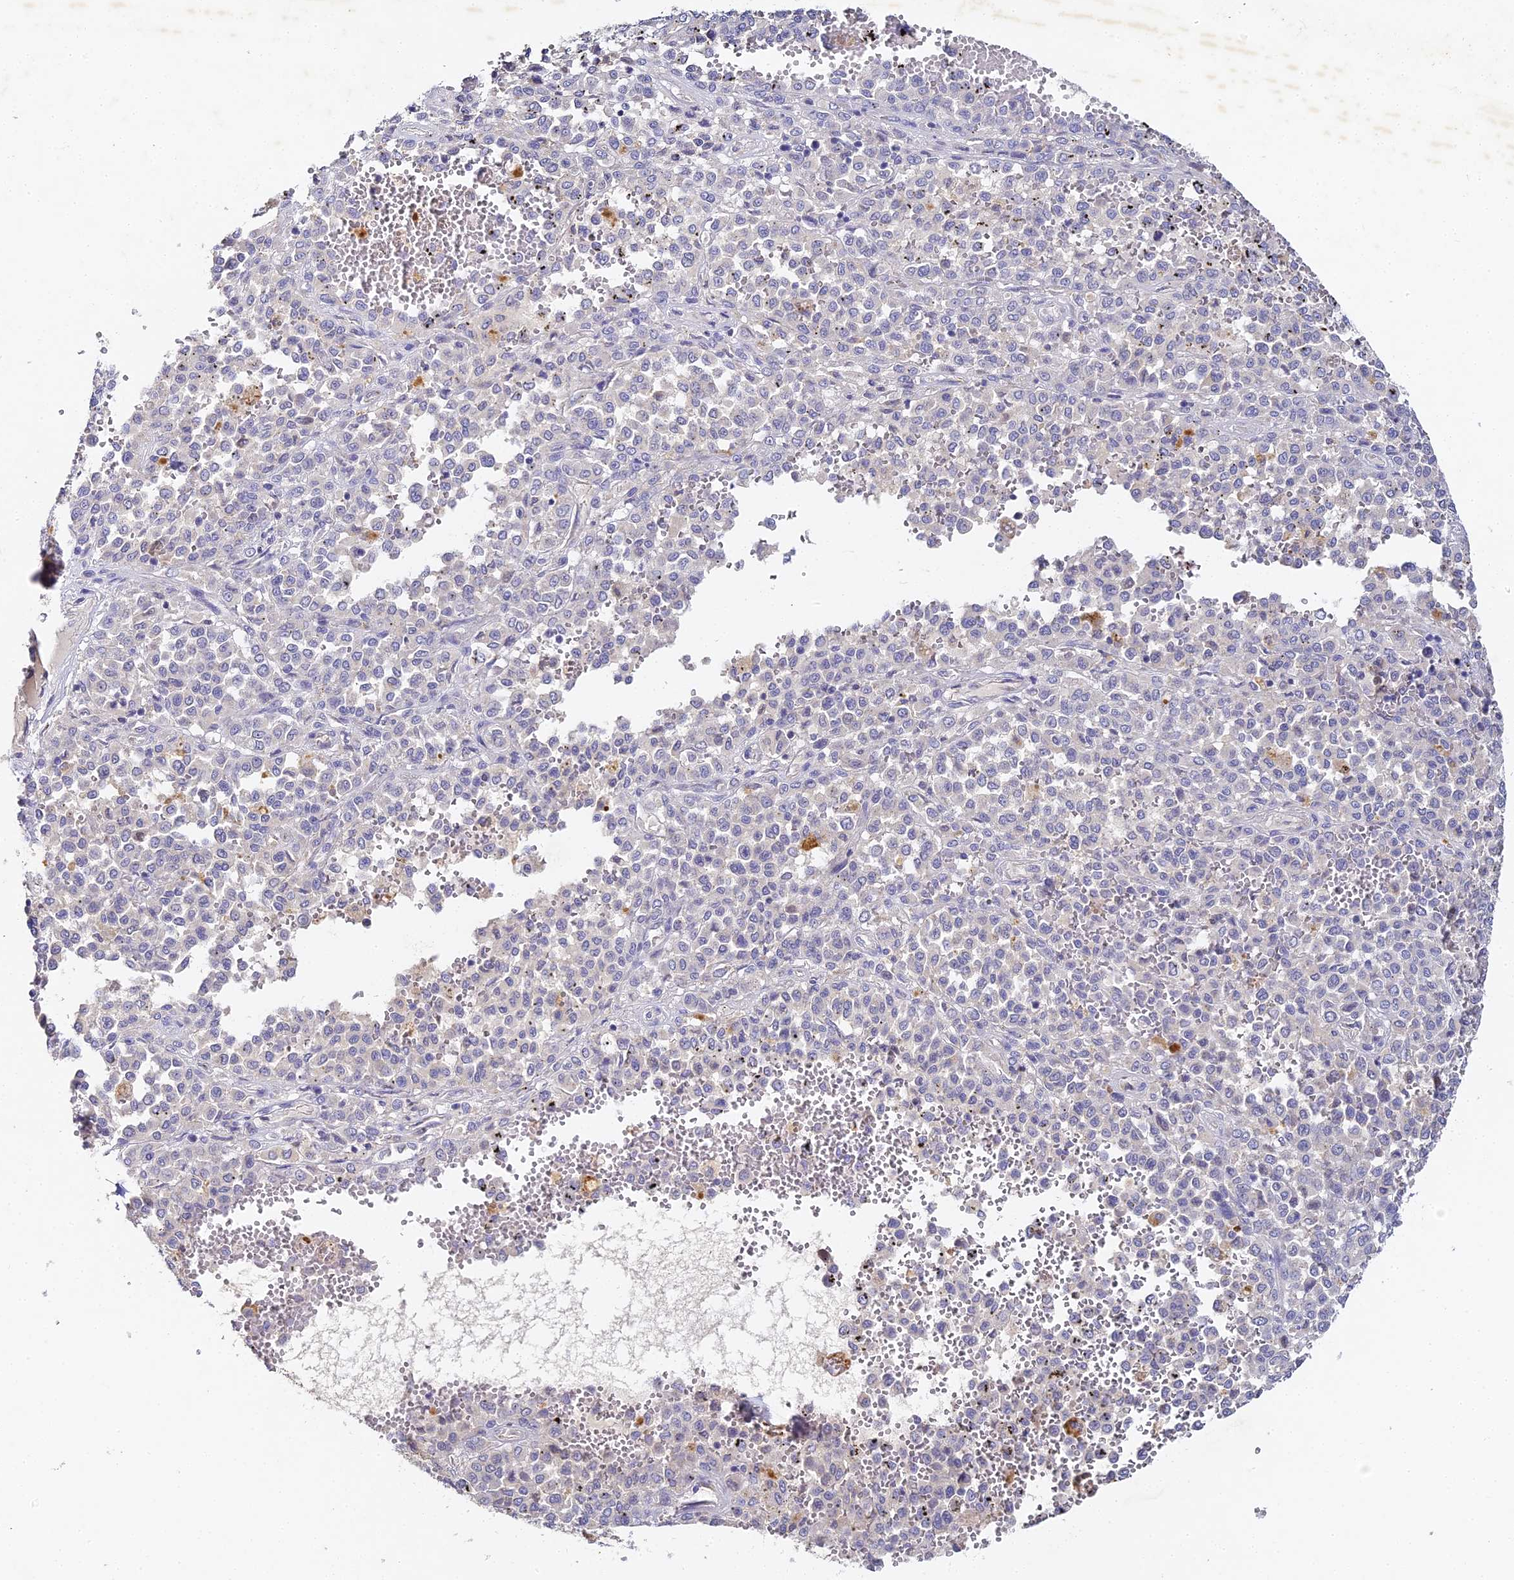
{"staining": {"intensity": "negative", "quantity": "none", "location": "none"}, "tissue": "melanoma", "cell_type": "Tumor cells", "image_type": "cancer", "snomed": [{"axis": "morphology", "description": "Malignant melanoma, Metastatic site"}, {"axis": "topography", "description": "Pancreas"}], "caption": "Melanoma was stained to show a protein in brown. There is no significant expression in tumor cells. (DAB (3,3'-diaminobenzidine) IHC with hematoxylin counter stain).", "gene": "DONSON", "patient": {"sex": "female", "age": 30}}